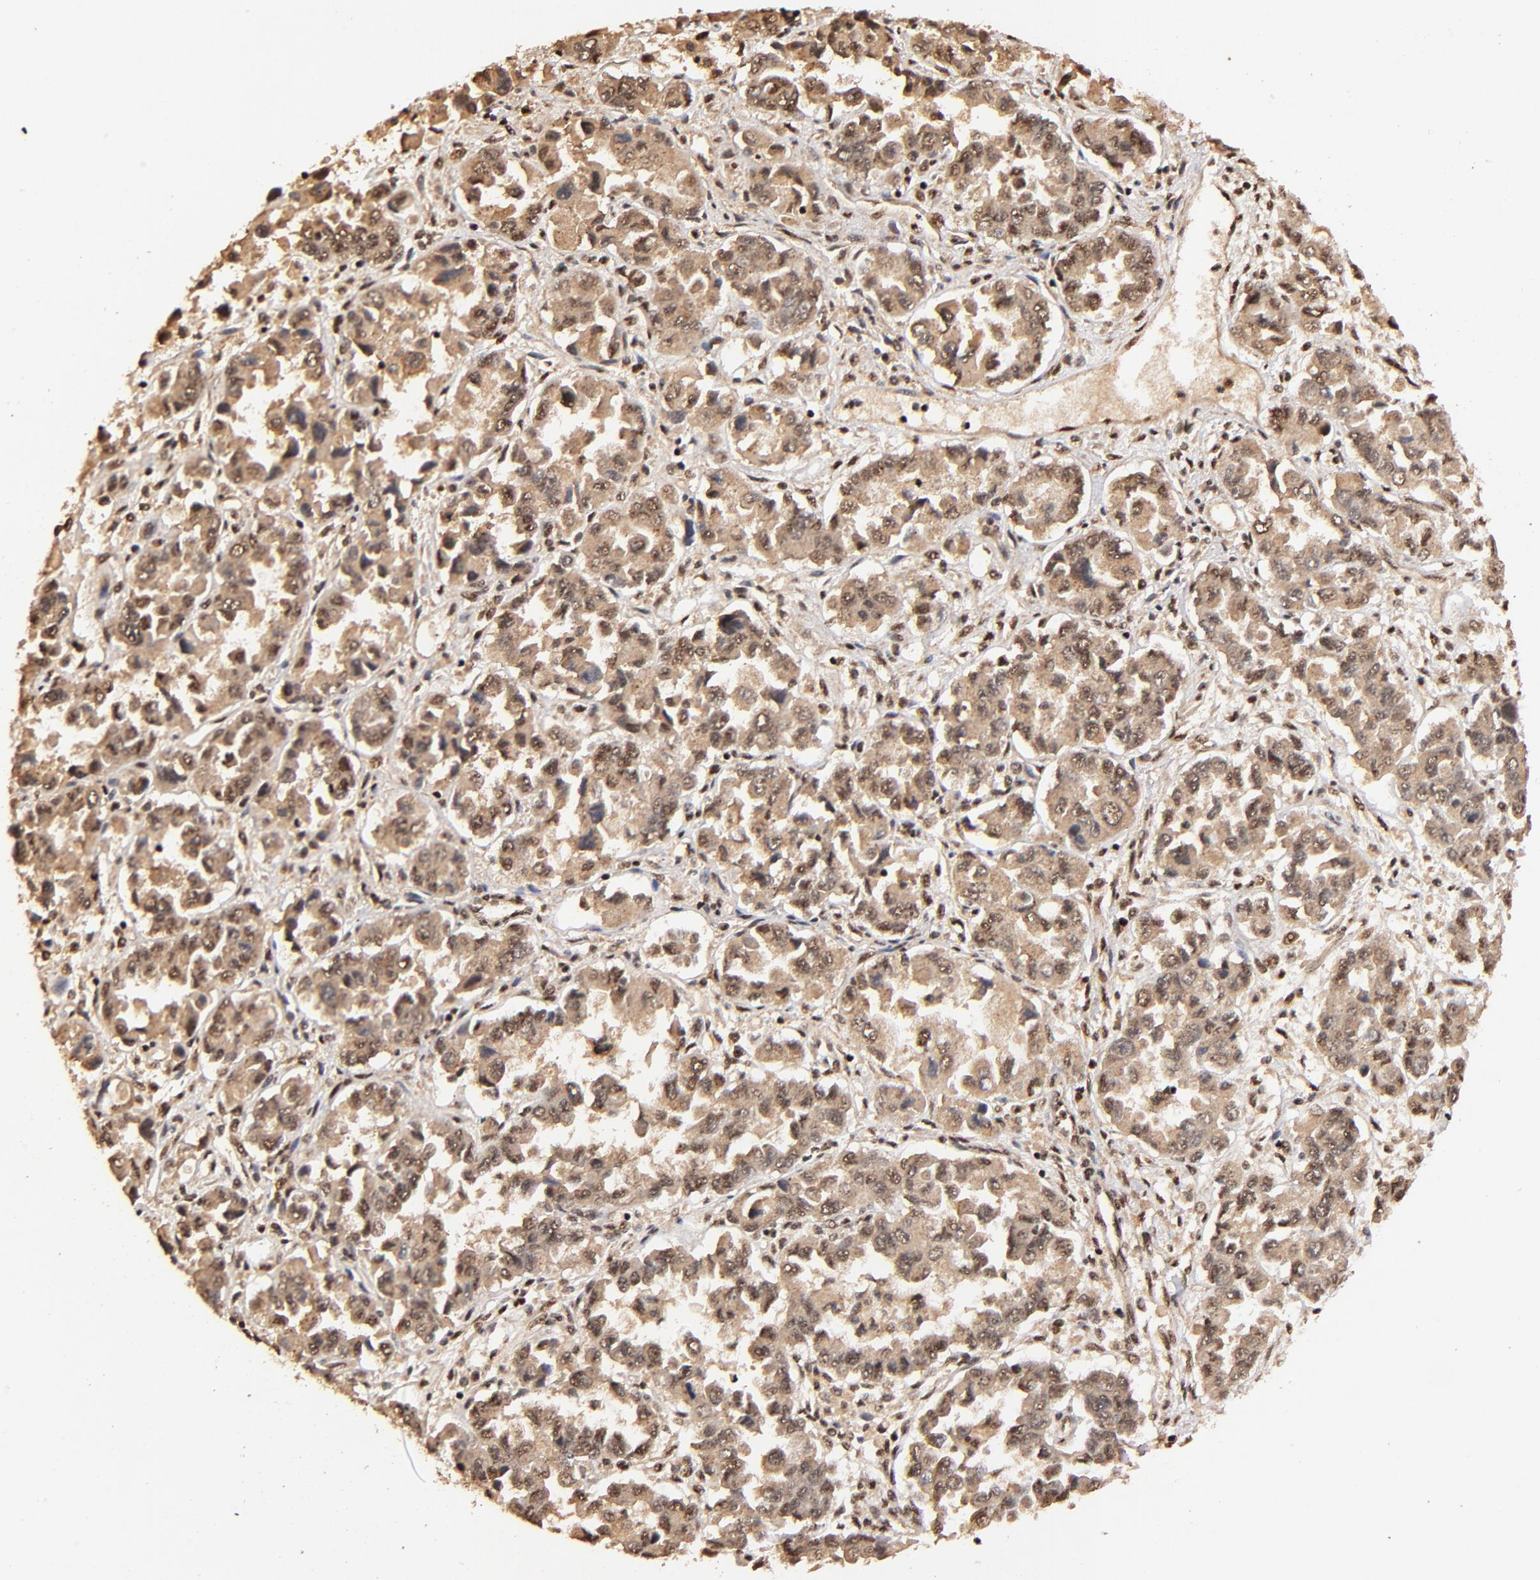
{"staining": {"intensity": "strong", "quantity": ">75%", "location": "cytoplasmic/membranous,nuclear"}, "tissue": "ovarian cancer", "cell_type": "Tumor cells", "image_type": "cancer", "snomed": [{"axis": "morphology", "description": "Cystadenocarcinoma, serous, NOS"}, {"axis": "topography", "description": "Ovary"}], "caption": "Ovarian cancer stained for a protein (brown) reveals strong cytoplasmic/membranous and nuclear positive positivity in about >75% of tumor cells.", "gene": "MED12", "patient": {"sex": "female", "age": 84}}